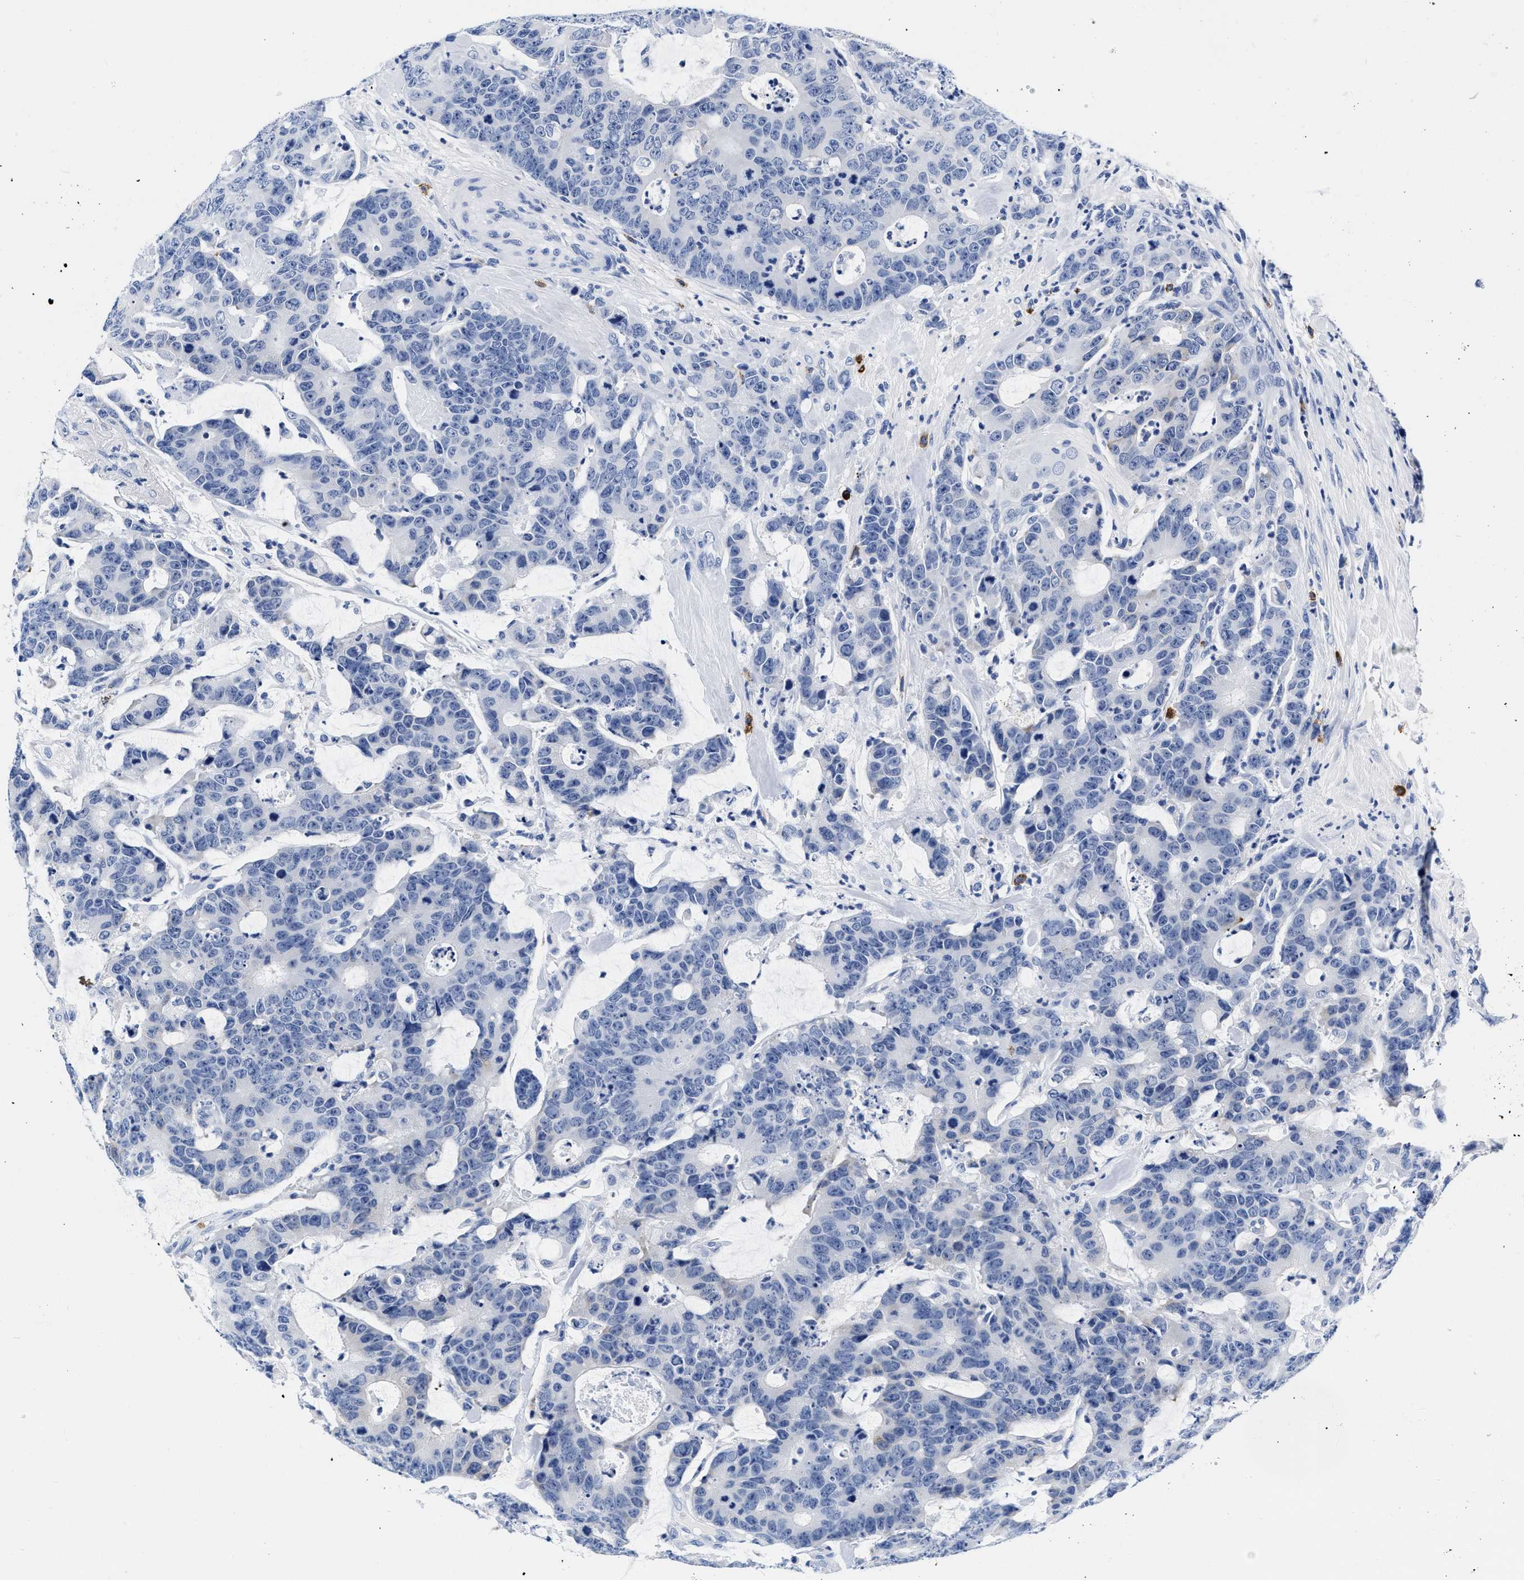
{"staining": {"intensity": "negative", "quantity": "none", "location": "none"}, "tissue": "colorectal cancer", "cell_type": "Tumor cells", "image_type": "cancer", "snomed": [{"axis": "morphology", "description": "Adenocarcinoma, NOS"}, {"axis": "topography", "description": "Colon"}], "caption": "IHC image of neoplastic tissue: colorectal cancer stained with DAB displays no significant protein positivity in tumor cells.", "gene": "CER1", "patient": {"sex": "female", "age": 86}}